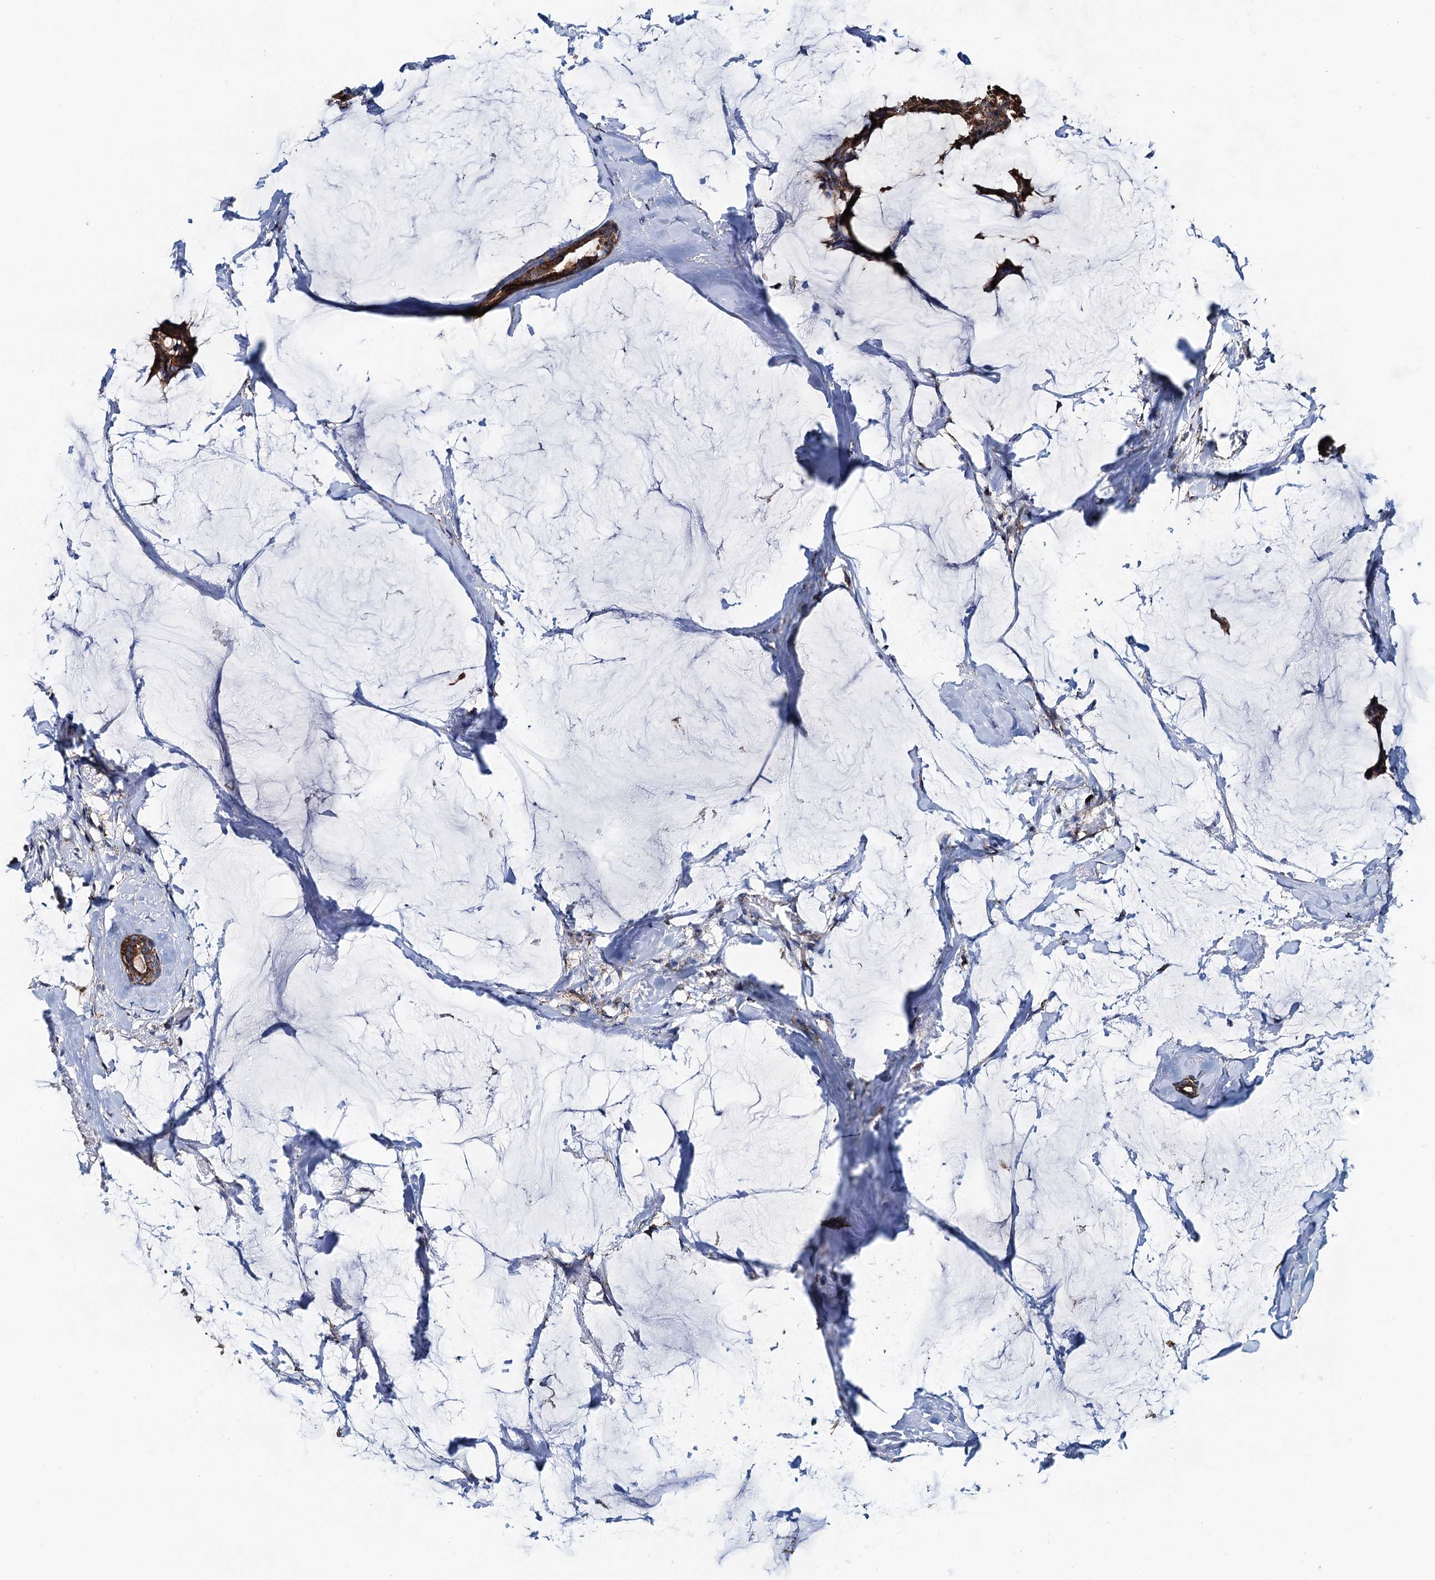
{"staining": {"intensity": "moderate", "quantity": "25%-75%", "location": "cytoplasmic/membranous"}, "tissue": "breast cancer", "cell_type": "Tumor cells", "image_type": "cancer", "snomed": [{"axis": "morphology", "description": "Duct carcinoma"}, {"axis": "topography", "description": "Breast"}], "caption": "This photomicrograph shows breast cancer (invasive ductal carcinoma) stained with immunohistochemistry (IHC) to label a protein in brown. The cytoplasmic/membranous of tumor cells show moderate positivity for the protein. Nuclei are counter-stained blue.", "gene": "AAGAB", "patient": {"sex": "female", "age": 93}}